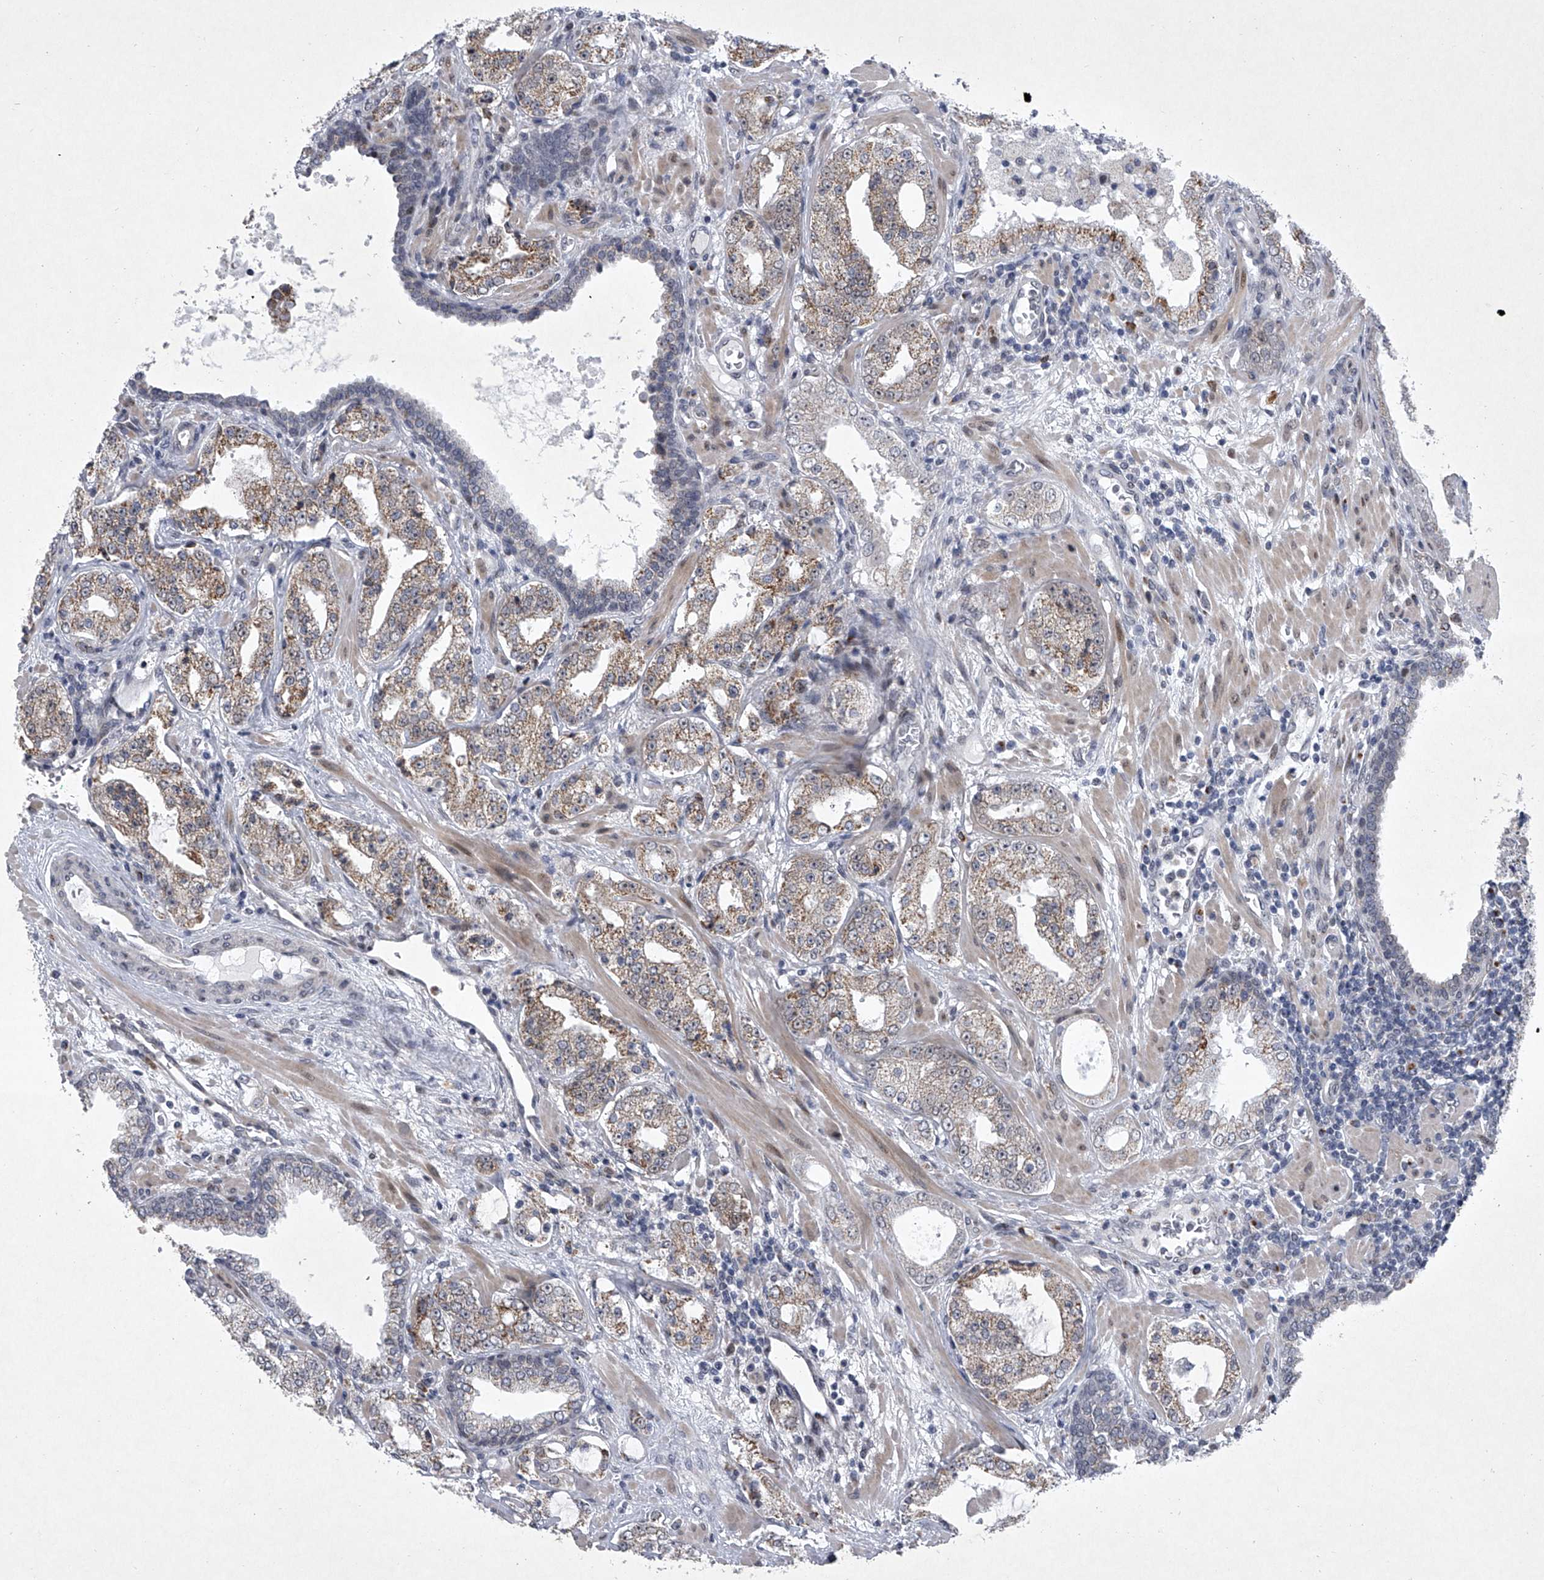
{"staining": {"intensity": "moderate", "quantity": "25%-75%", "location": "cytoplasmic/membranous"}, "tissue": "prostate cancer", "cell_type": "Tumor cells", "image_type": "cancer", "snomed": [{"axis": "morphology", "description": "Adenocarcinoma, High grade"}, {"axis": "topography", "description": "Prostate"}], "caption": "Prostate cancer stained with a brown dye shows moderate cytoplasmic/membranous positive staining in approximately 25%-75% of tumor cells.", "gene": "MLLT1", "patient": {"sex": "male", "age": 64}}